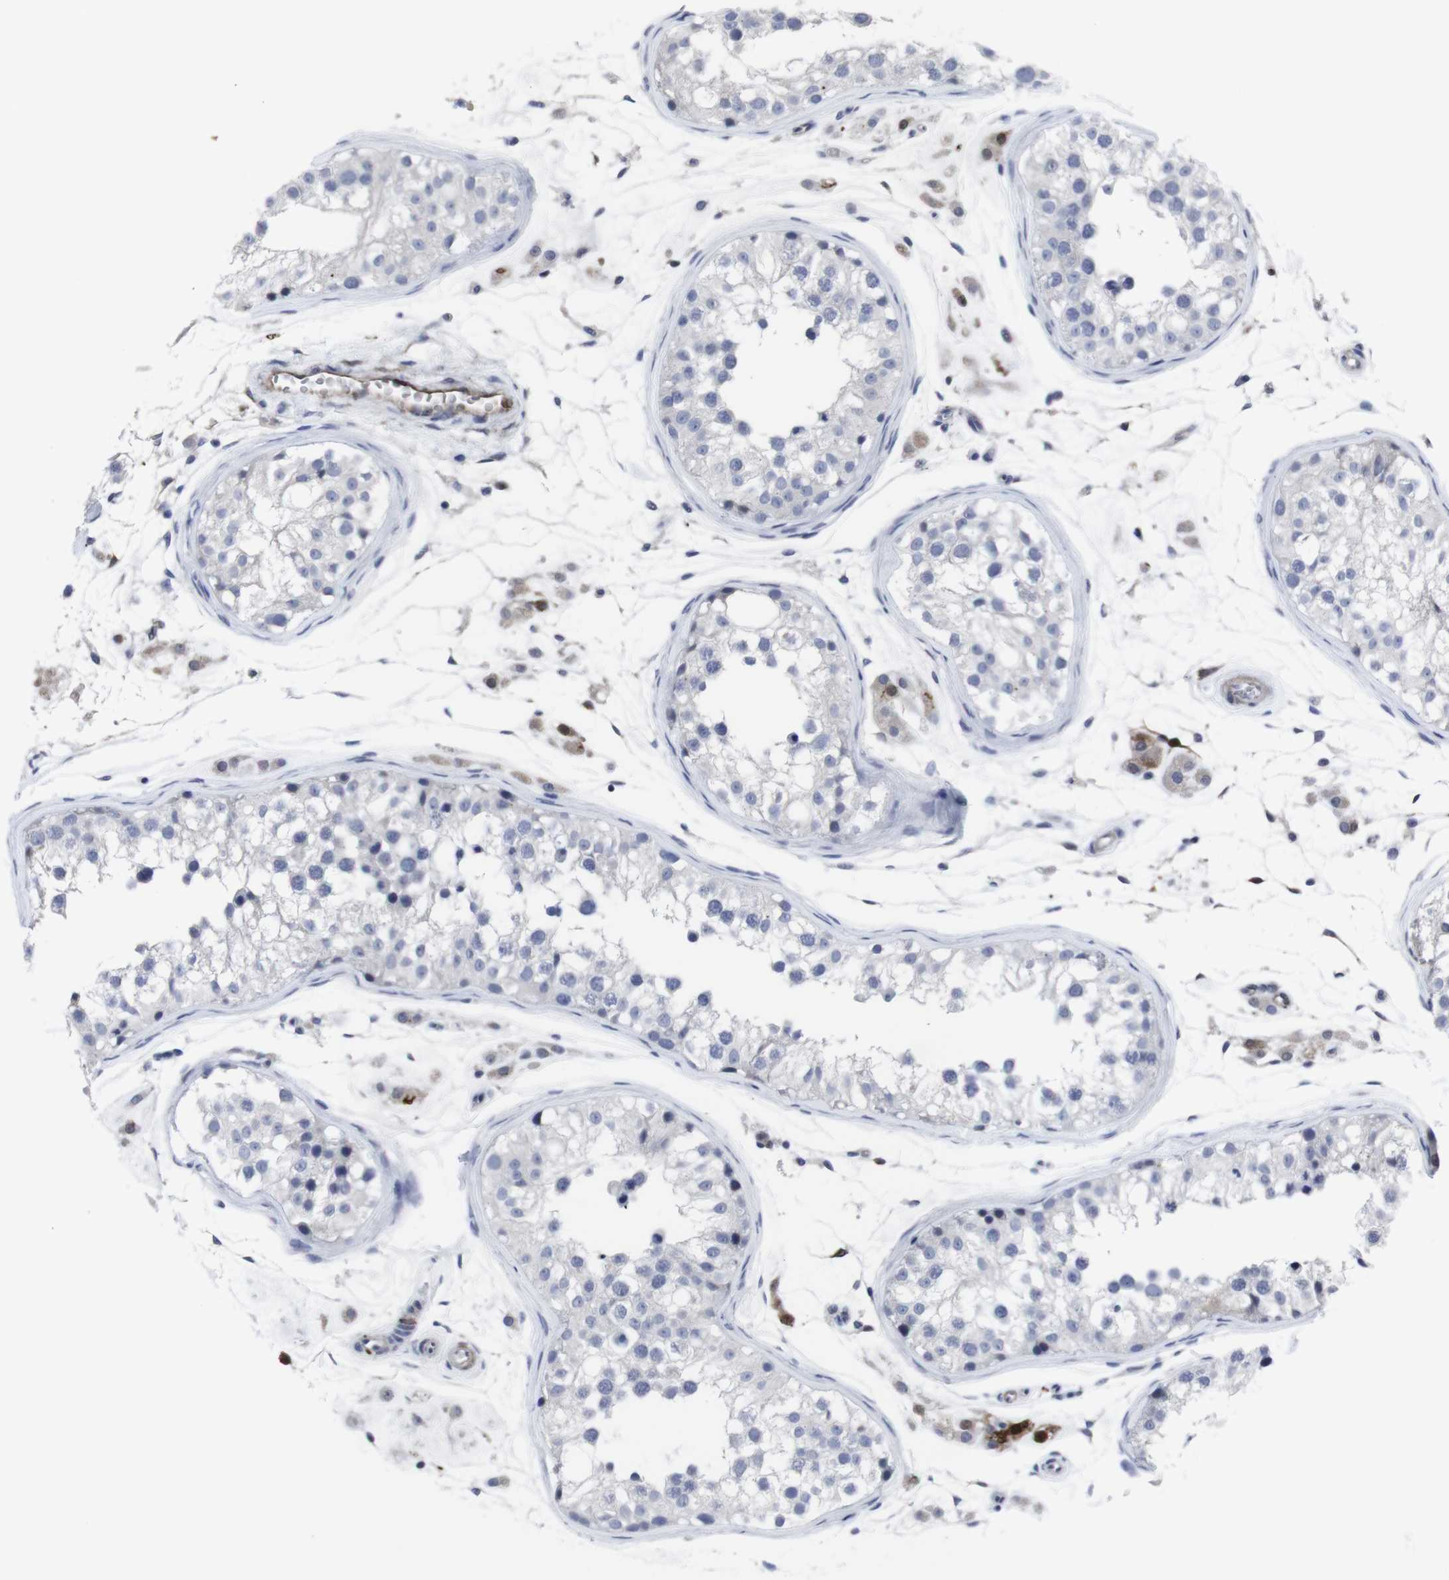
{"staining": {"intensity": "negative", "quantity": "none", "location": "none"}, "tissue": "testis", "cell_type": "Cells in seminiferous ducts", "image_type": "normal", "snomed": [{"axis": "morphology", "description": "Normal tissue, NOS"}, {"axis": "morphology", "description": "Adenocarcinoma, metastatic, NOS"}, {"axis": "topography", "description": "Testis"}], "caption": "This is an immunohistochemistry histopathology image of normal human testis. There is no staining in cells in seminiferous ducts.", "gene": "SNCG", "patient": {"sex": "male", "age": 26}}